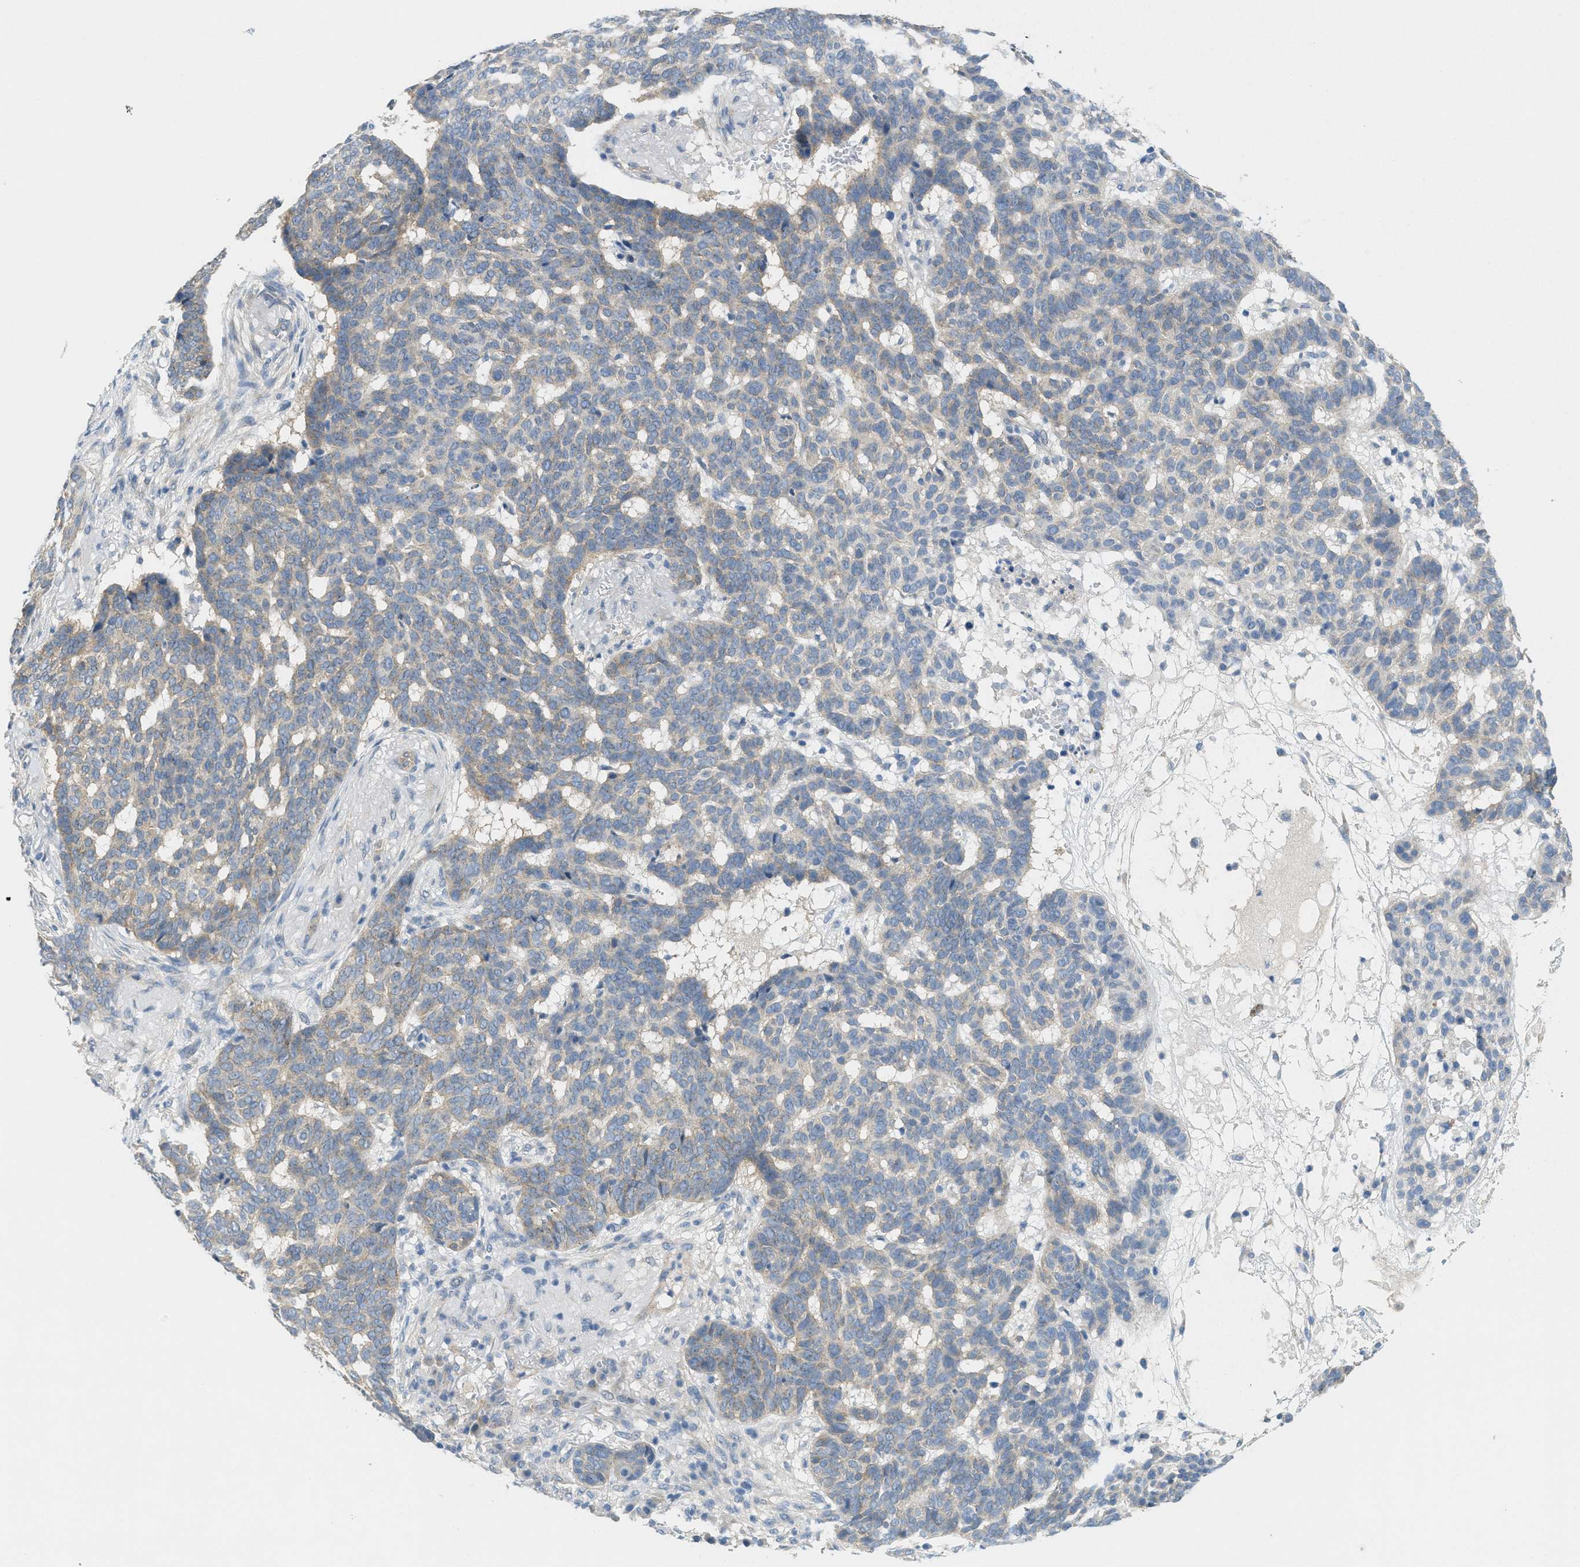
{"staining": {"intensity": "weak", "quantity": "<25%", "location": "cytoplasmic/membranous"}, "tissue": "skin cancer", "cell_type": "Tumor cells", "image_type": "cancer", "snomed": [{"axis": "morphology", "description": "Basal cell carcinoma"}, {"axis": "topography", "description": "Skin"}], "caption": "Protein analysis of skin basal cell carcinoma shows no significant positivity in tumor cells.", "gene": "ZFYVE9", "patient": {"sex": "male", "age": 85}}